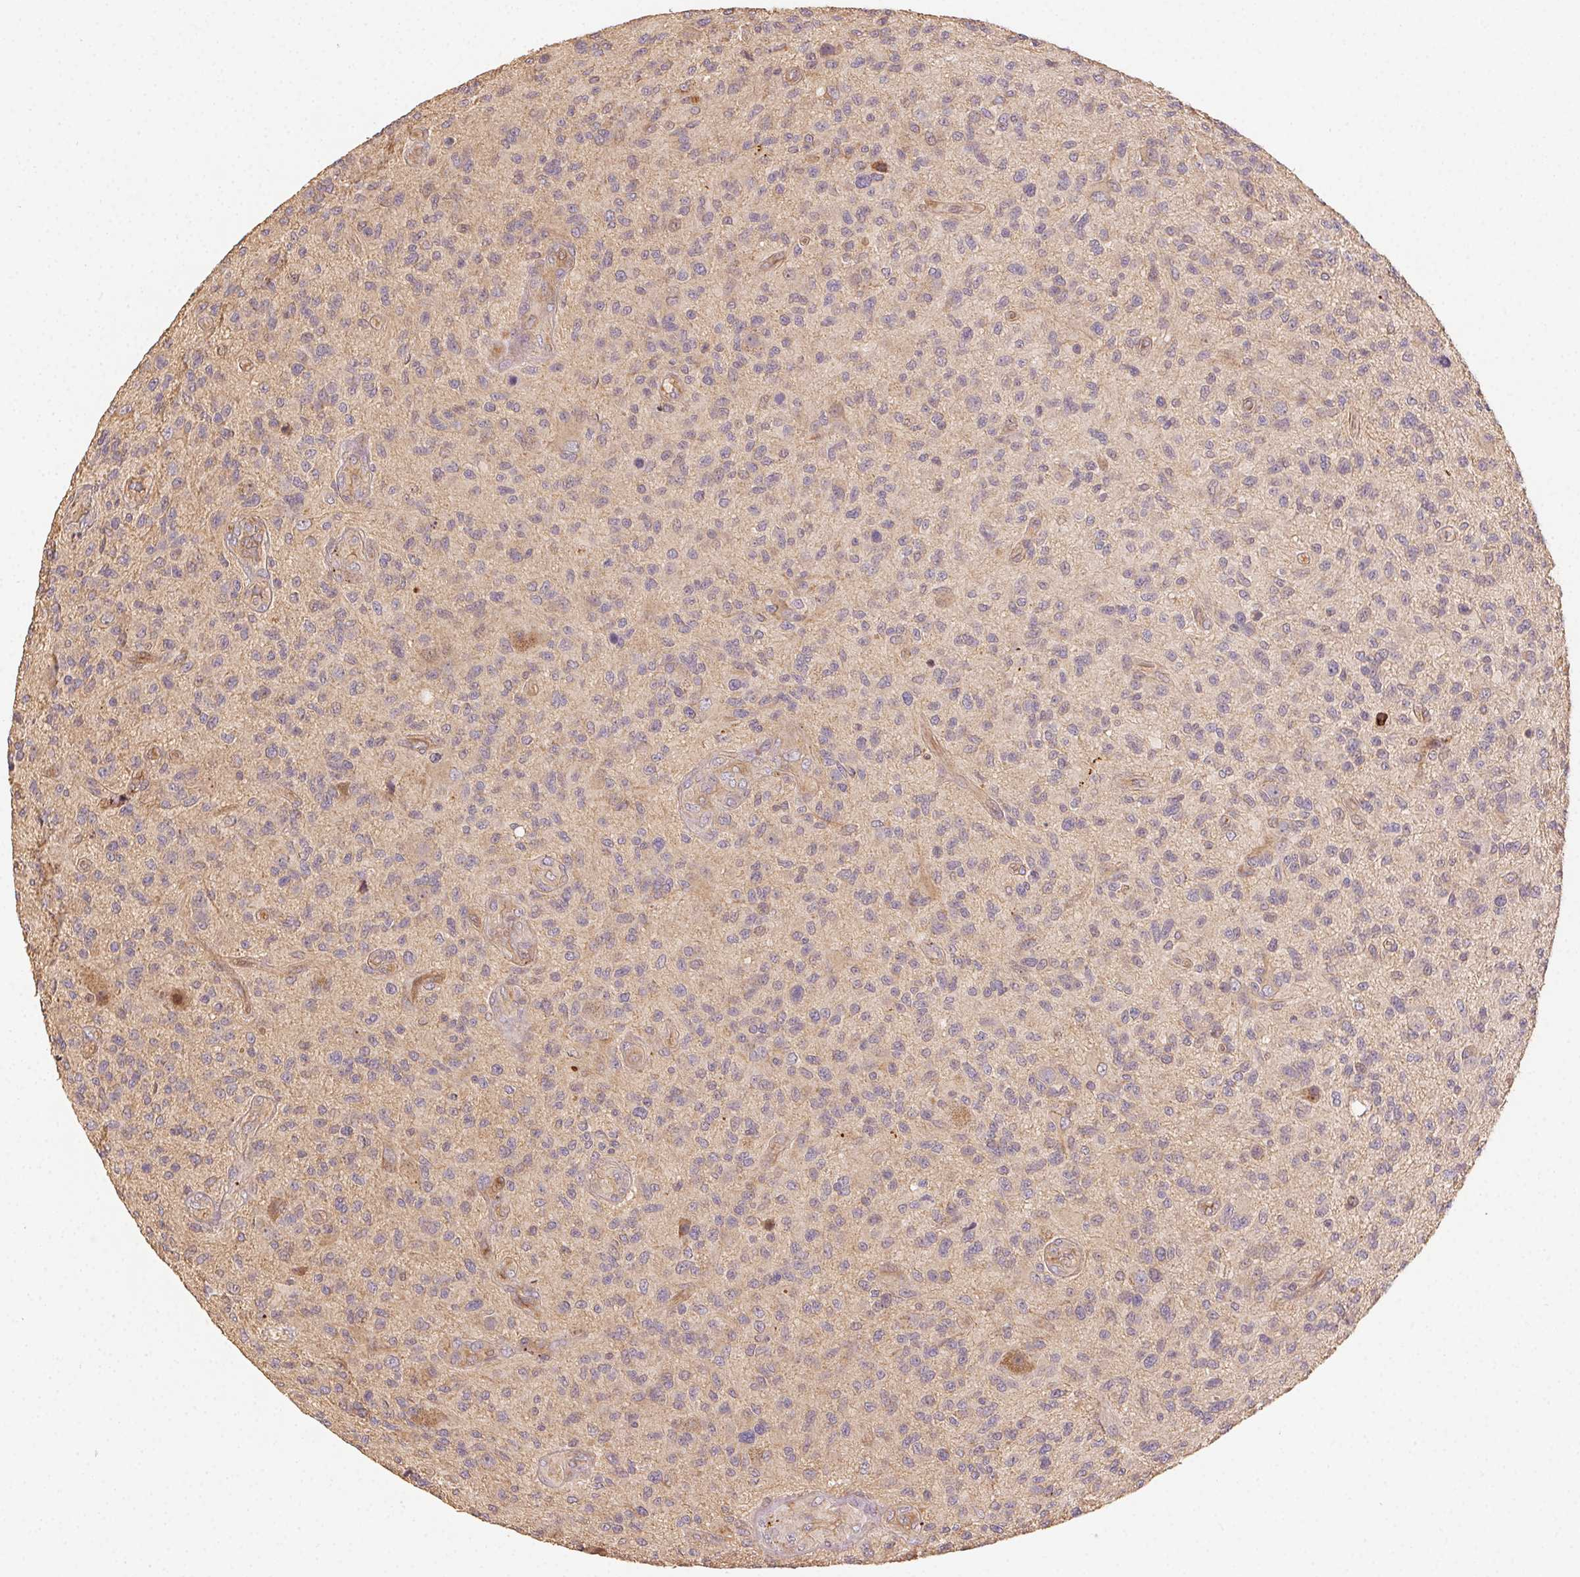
{"staining": {"intensity": "weak", "quantity": "25%-75%", "location": "cytoplasmic/membranous"}, "tissue": "glioma", "cell_type": "Tumor cells", "image_type": "cancer", "snomed": [{"axis": "morphology", "description": "Glioma, malignant, High grade"}, {"axis": "topography", "description": "Brain"}], "caption": "IHC of glioma reveals low levels of weak cytoplasmic/membranous staining in about 25%-75% of tumor cells.", "gene": "RALA", "patient": {"sex": "male", "age": 47}}